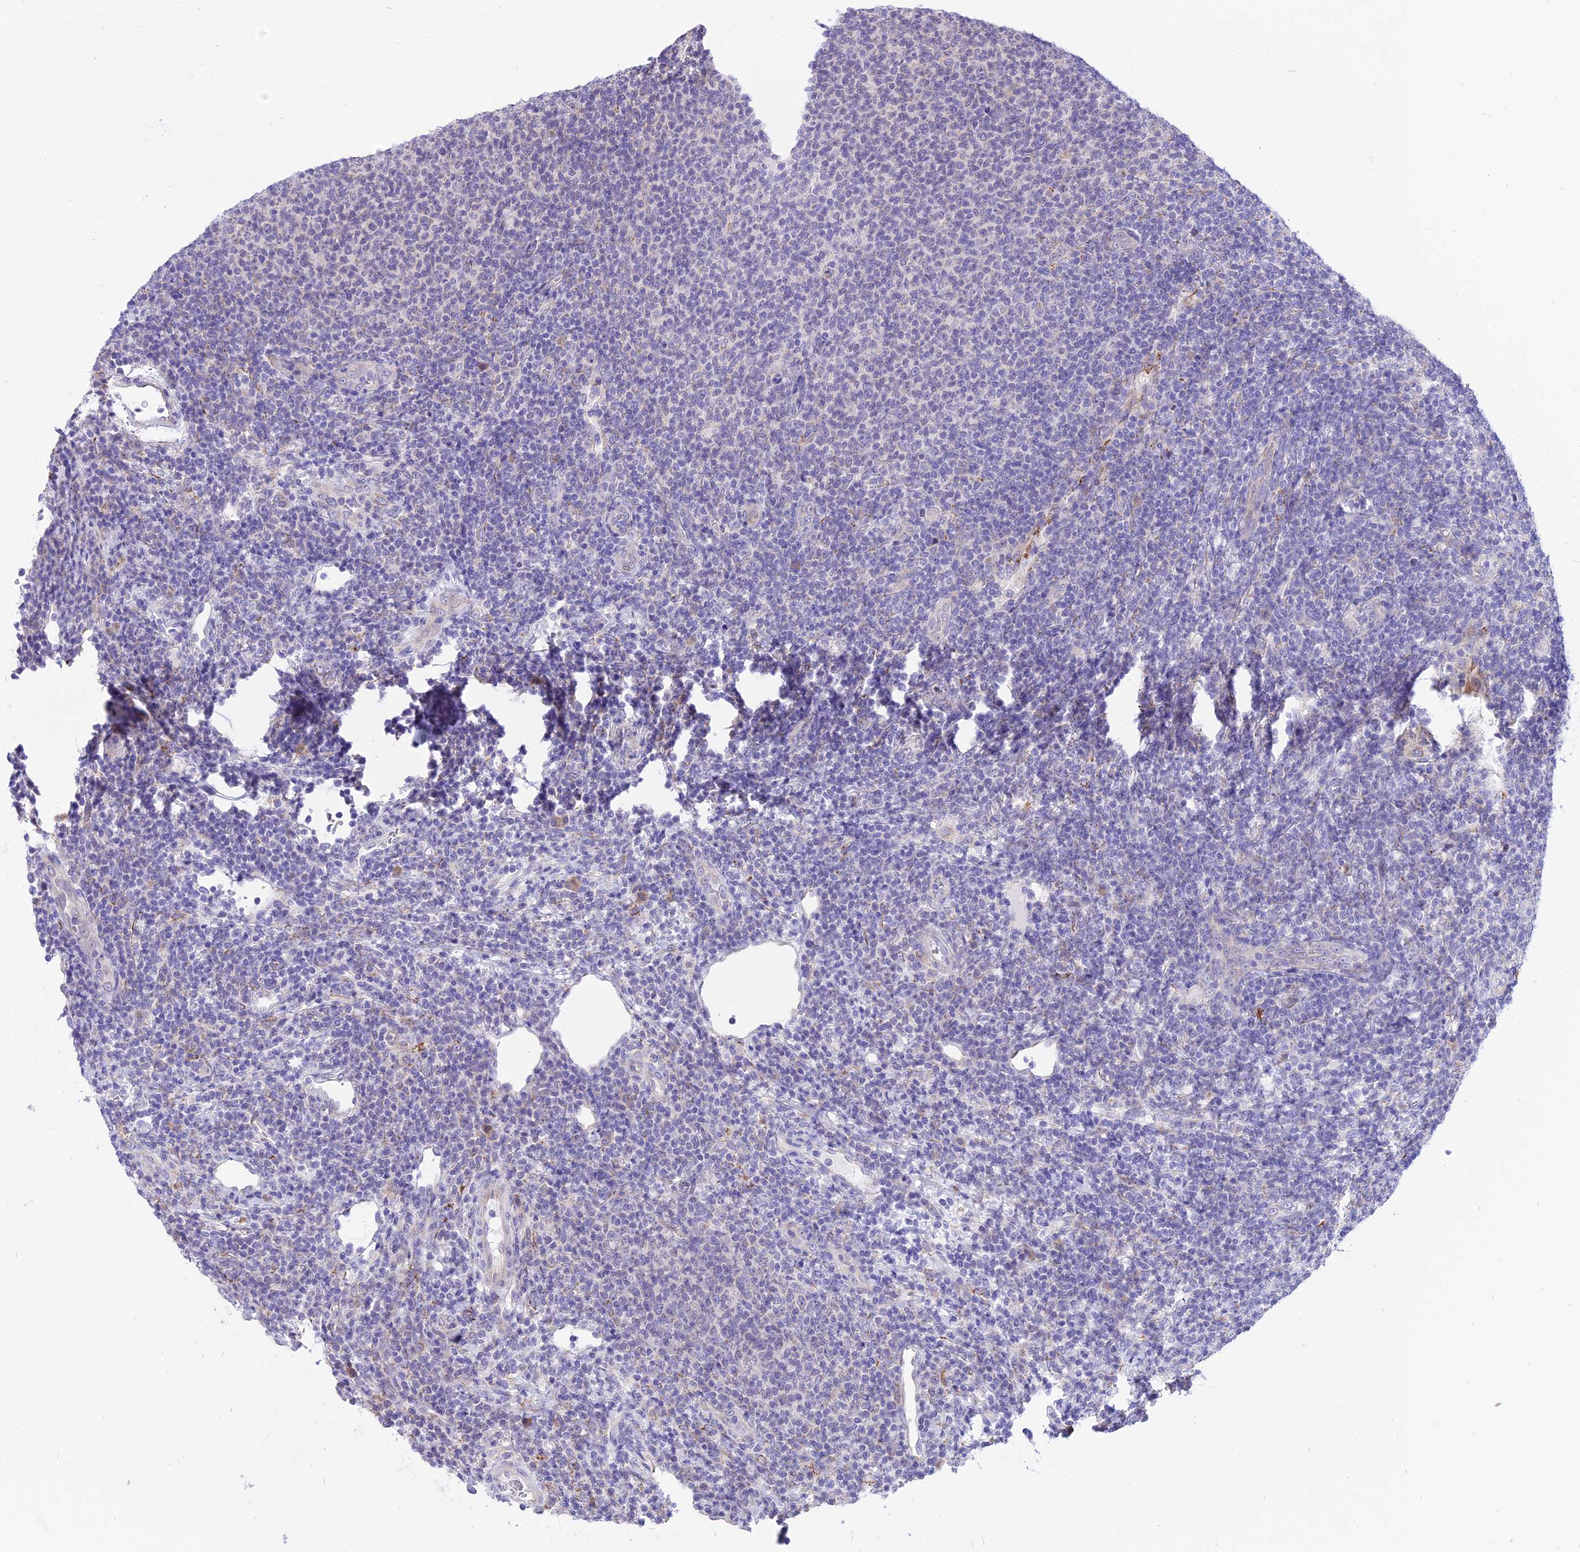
{"staining": {"intensity": "negative", "quantity": "none", "location": "none"}, "tissue": "lymphoma", "cell_type": "Tumor cells", "image_type": "cancer", "snomed": [{"axis": "morphology", "description": "Malignant lymphoma, non-Hodgkin's type, Low grade"}, {"axis": "topography", "description": "Lymph node"}], "caption": "A high-resolution image shows immunohistochemistry (IHC) staining of lymphoma, which displays no significant staining in tumor cells.", "gene": "ARMCX6", "patient": {"sex": "male", "age": 66}}